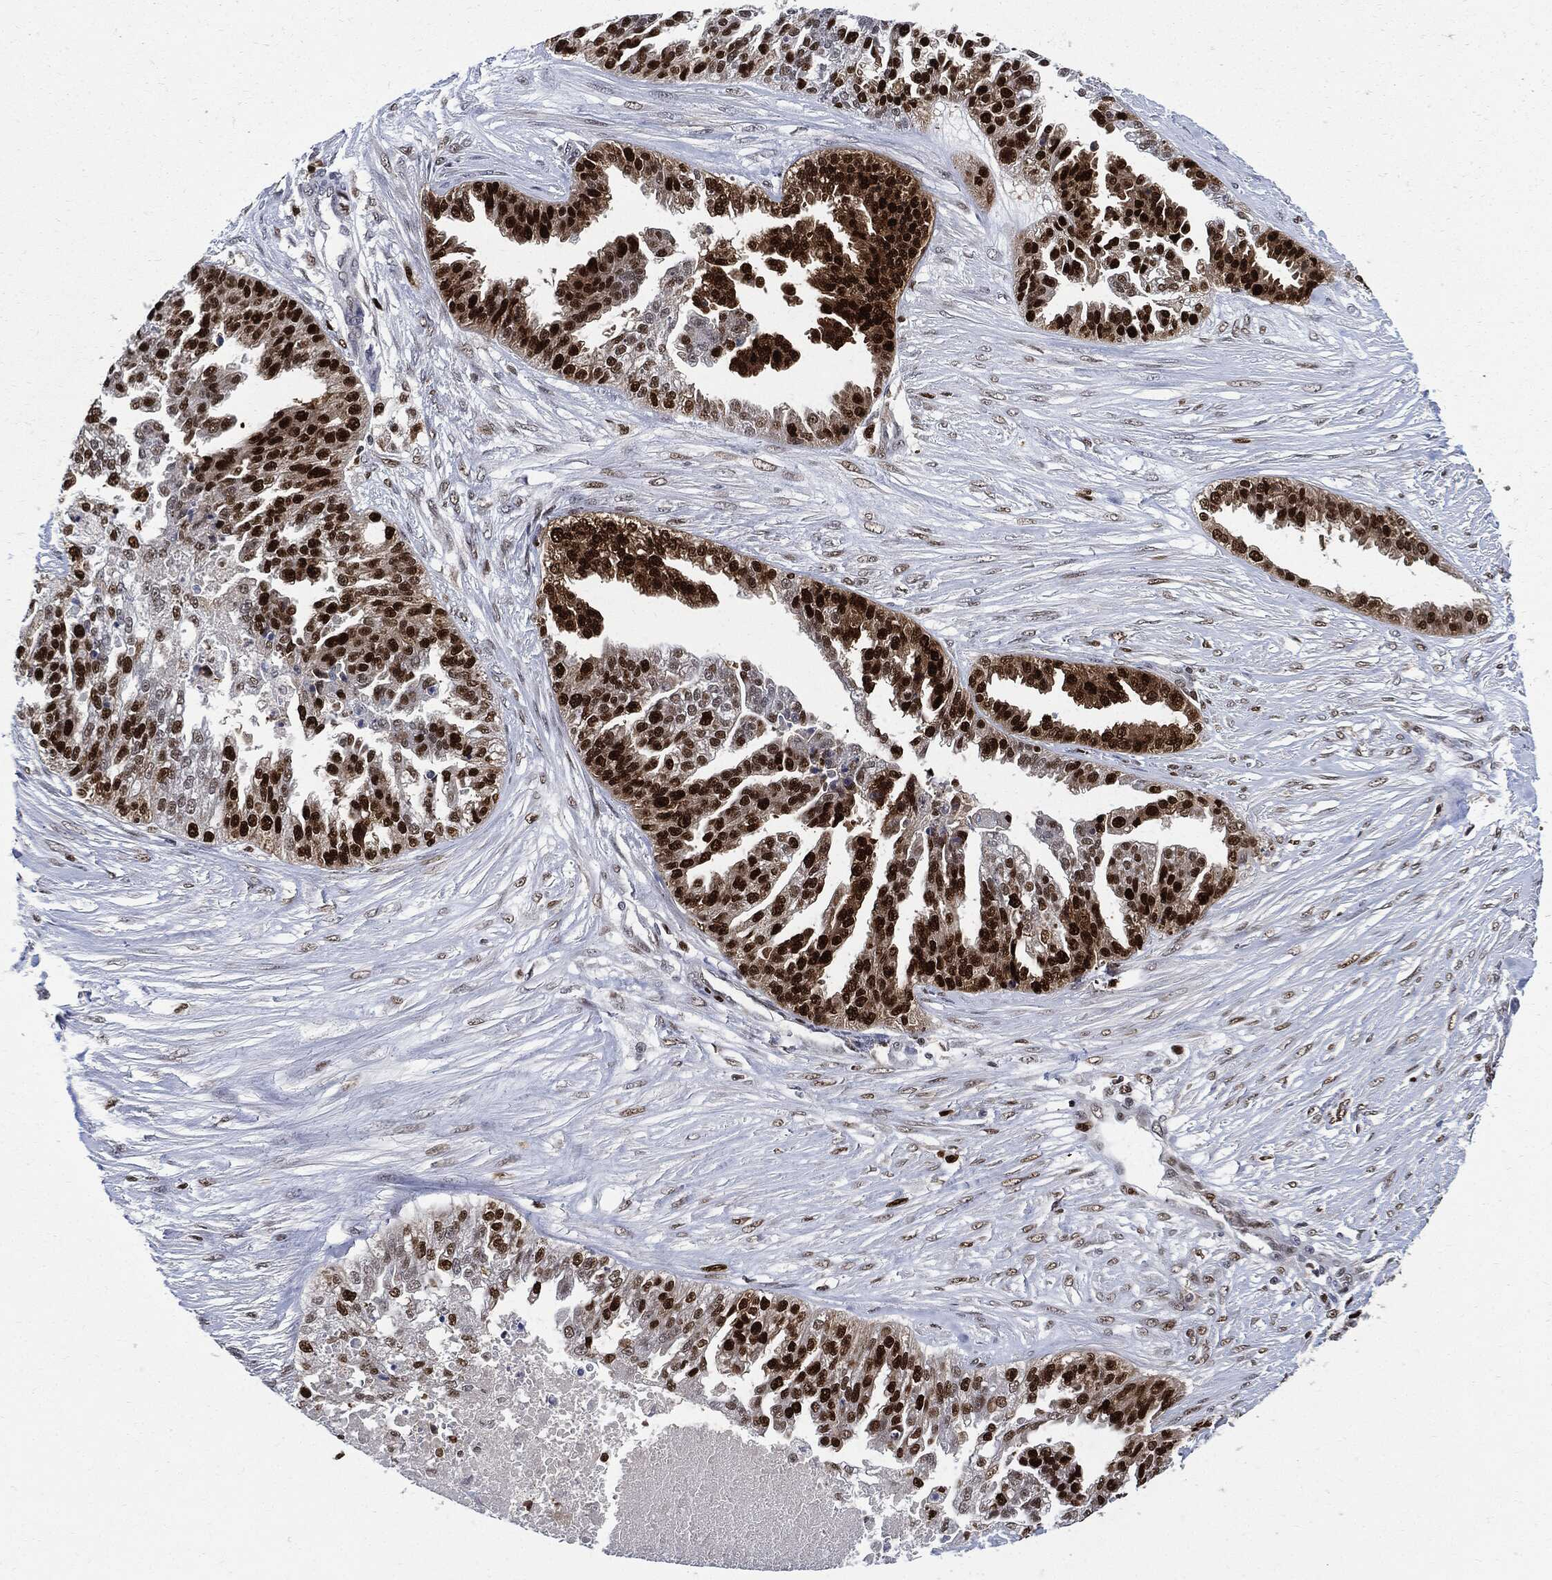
{"staining": {"intensity": "strong", "quantity": ">75%", "location": "nuclear"}, "tissue": "ovarian cancer", "cell_type": "Tumor cells", "image_type": "cancer", "snomed": [{"axis": "morphology", "description": "Cystadenocarcinoma, serous, NOS"}, {"axis": "topography", "description": "Ovary"}], "caption": "Tumor cells show high levels of strong nuclear expression in approximately >75% of cells in human ovarian serous cystadenocarcinoma. The protein is shown in brown color, while the nuclei are stained blue.", "gene": "PCNA", "patient": {"sex": "female", "age": 58}}